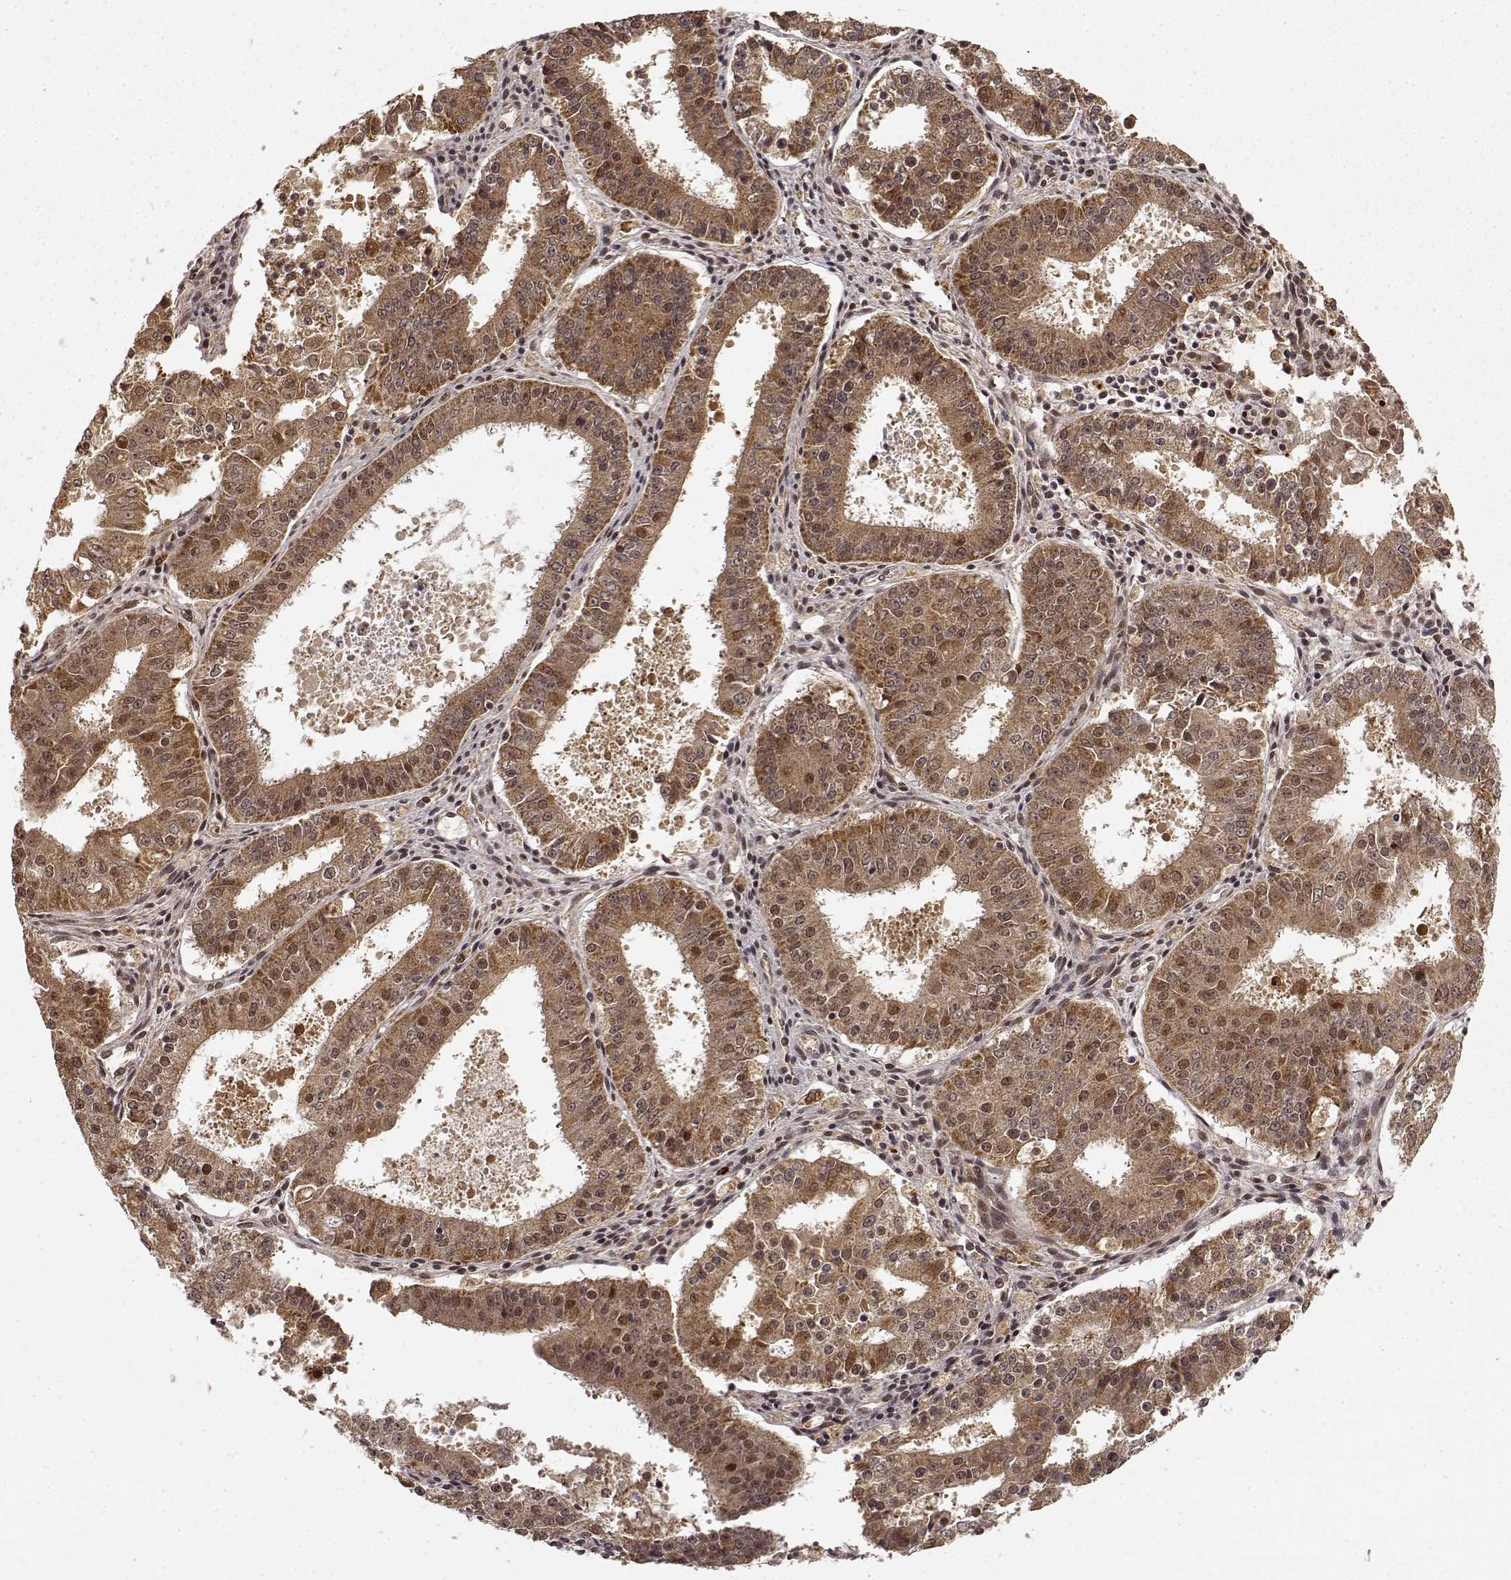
{"staining": {"intensity": "moderate", "quantity": ">75%", "location": "cytoplasmic/membranous,nuclear"}, "tissue": "ovarian cancer", "cell_type": "Tumor cells", "image_type": "cancer", "snomed": [{"axis": "morphology", "description": "Carcinoma, endometroid"}, {"axis": "topography", "description": "Ovary"}], "caption": "IHC of endometroid carcinoma (ovarian) shows medium levels of moderate cytoplasmic/membranous and nuclear positivity in approximately >75% of tumor cells.", "gene": "MAEA", "patient": {"sex": "female", "age": 42}}